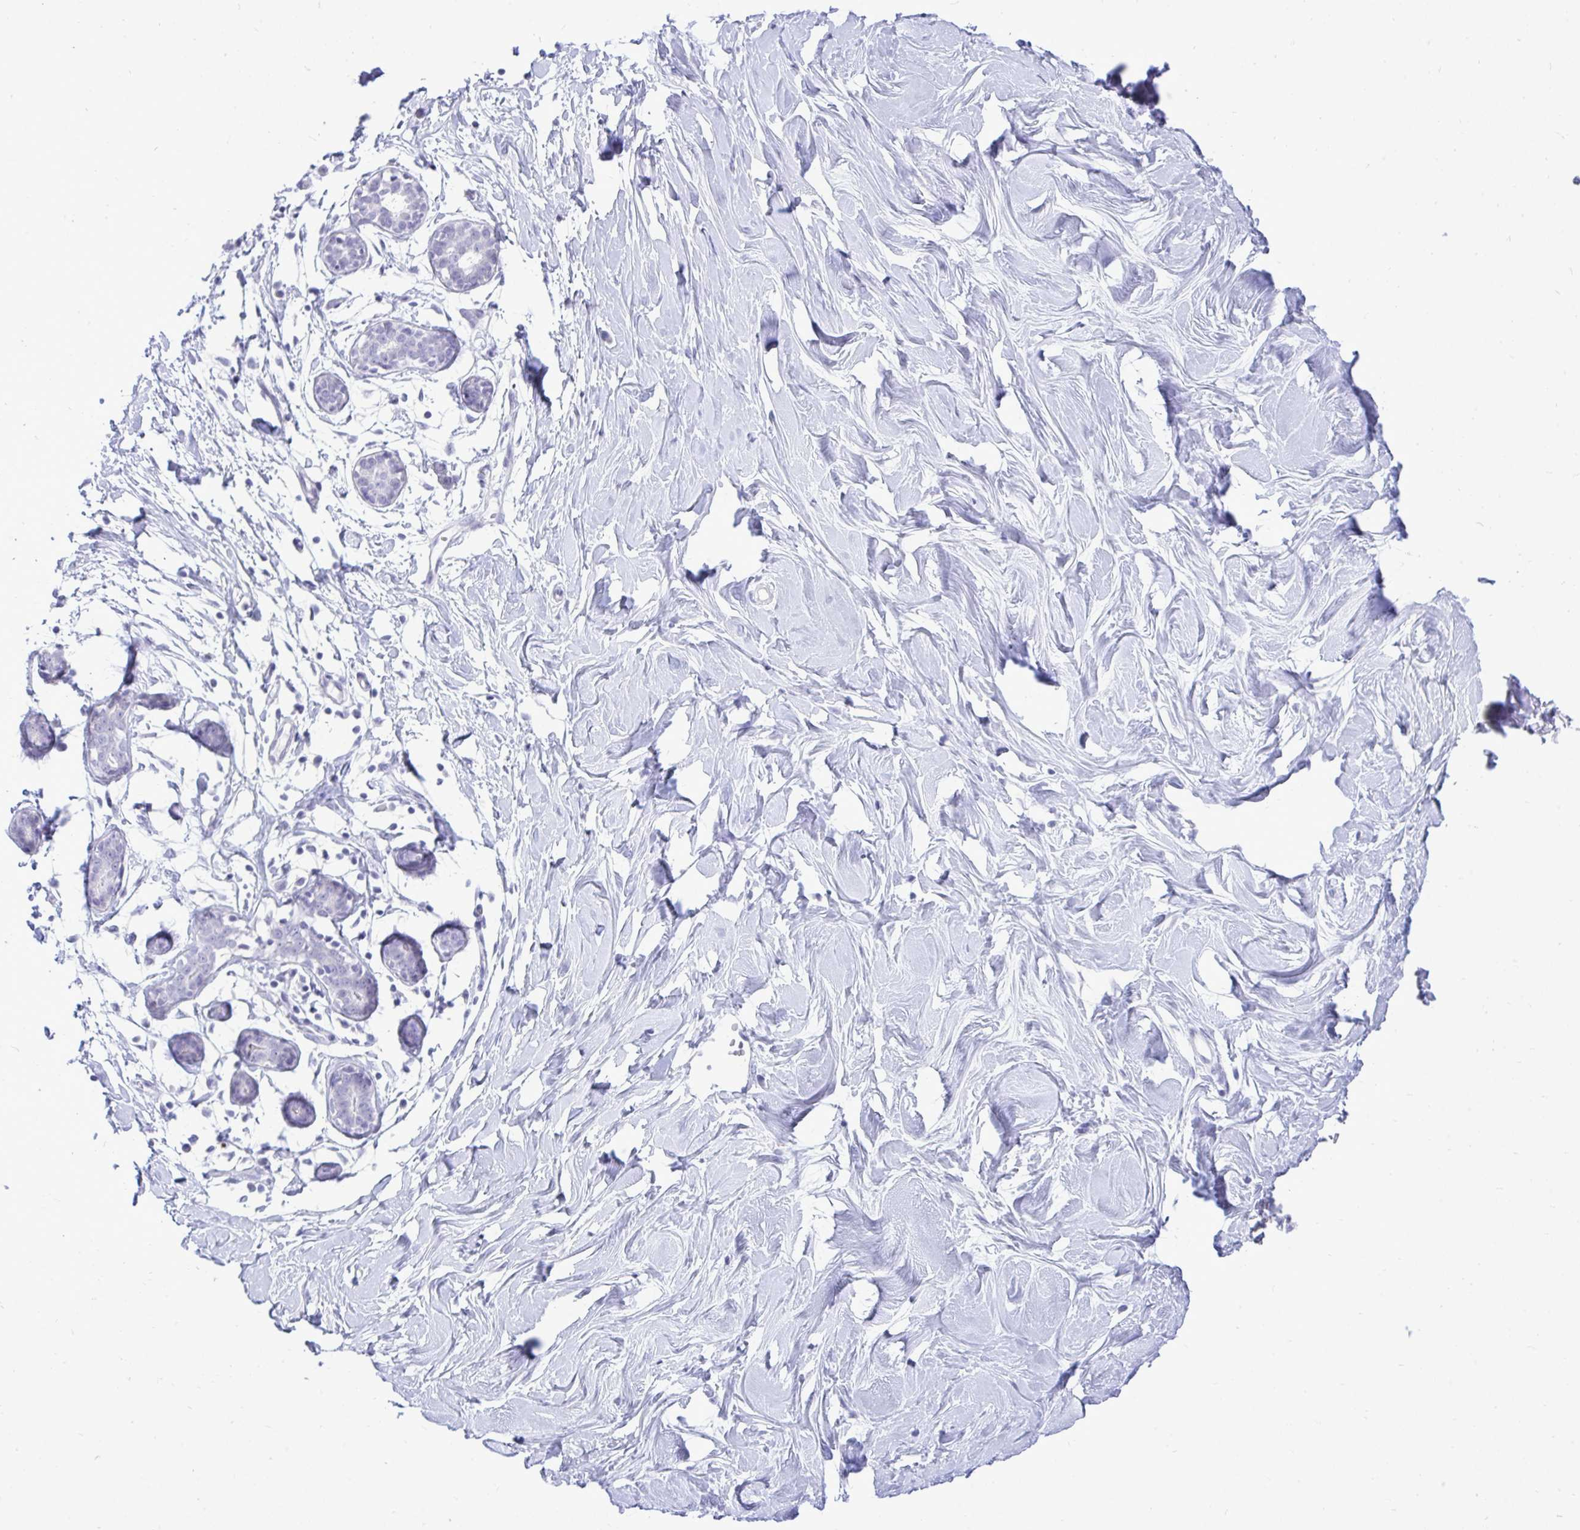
{"staining": {"intensity": "negative", "quantity": "none", "location": "none"}, "tissue": "breast", "cell_type": "Adipocytes", "image_type": "normal", "snomed": [{"axis": "morphology", "description": "Normal tissue, NOS"}, {"axis": "topography", "description": "Breast"}], "caption": "Breast stained for a protein using immunohistochemistry (IHC) reveals no staining adipocytes.", "gene": "GABRA1", "patient": {"sex": "female", "age": 27}}